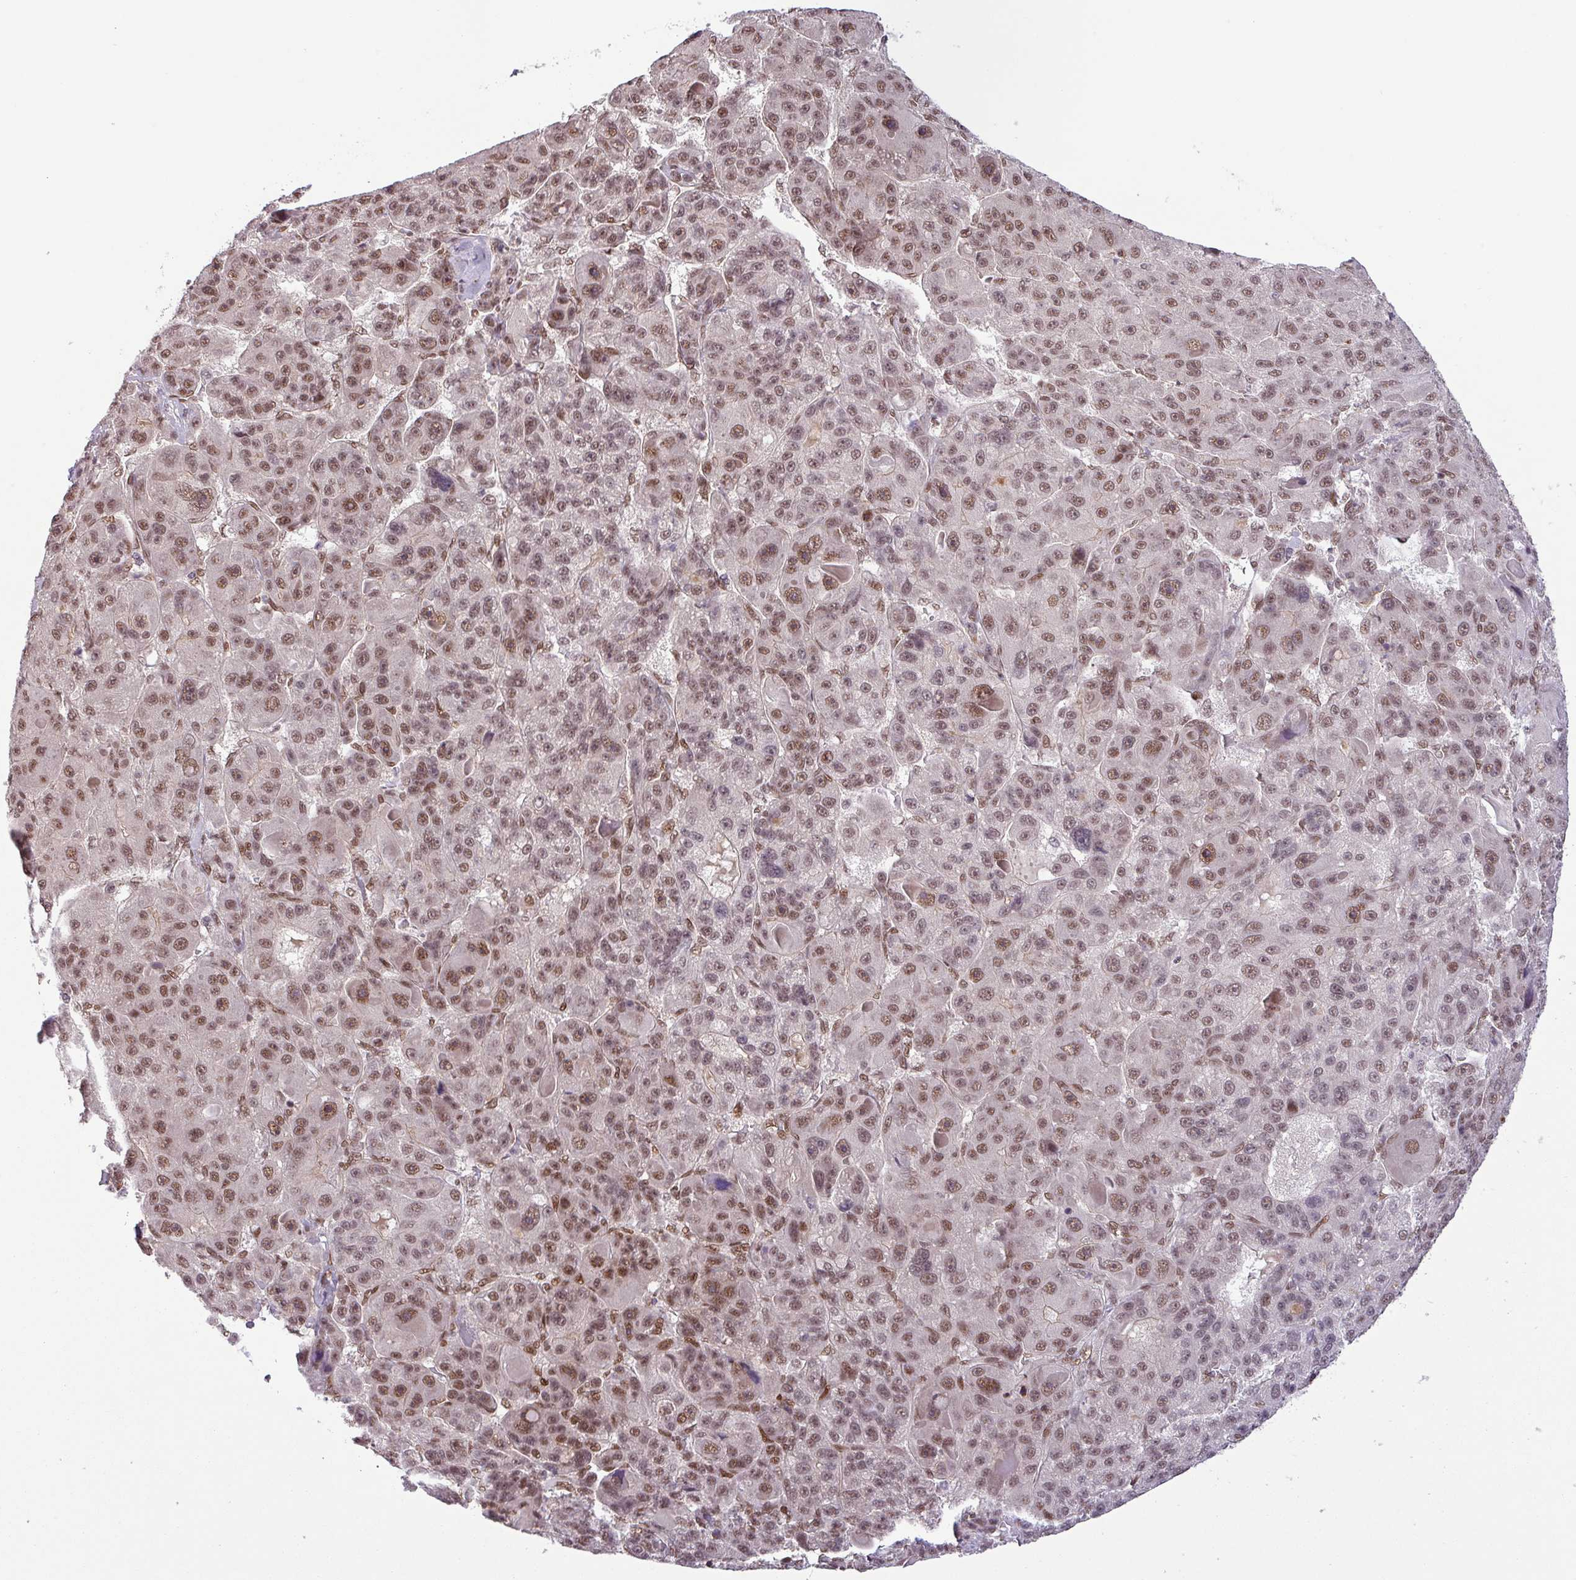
{"staining": {"intensity": "moderate", "quantity": ">75%", "location": "nuclear"}, "tissue": "liver cancer", "cell_type": "Tumor cells", "image_type": "cancer", "snomed": [{"axis": "morphology", "description": "Carcinoma, Hepatocellular, NOS"}, {"axis": "topography", "description": "Liver"}], "caption": "Brown immunohistochemical staining in liver cancer (hepatocellular carcinoma) displays moderate nuclear staining in approximately >75% of tumor cells.", "gene": "SRSF2", "patient": {"sex": "male", "age": 76}}